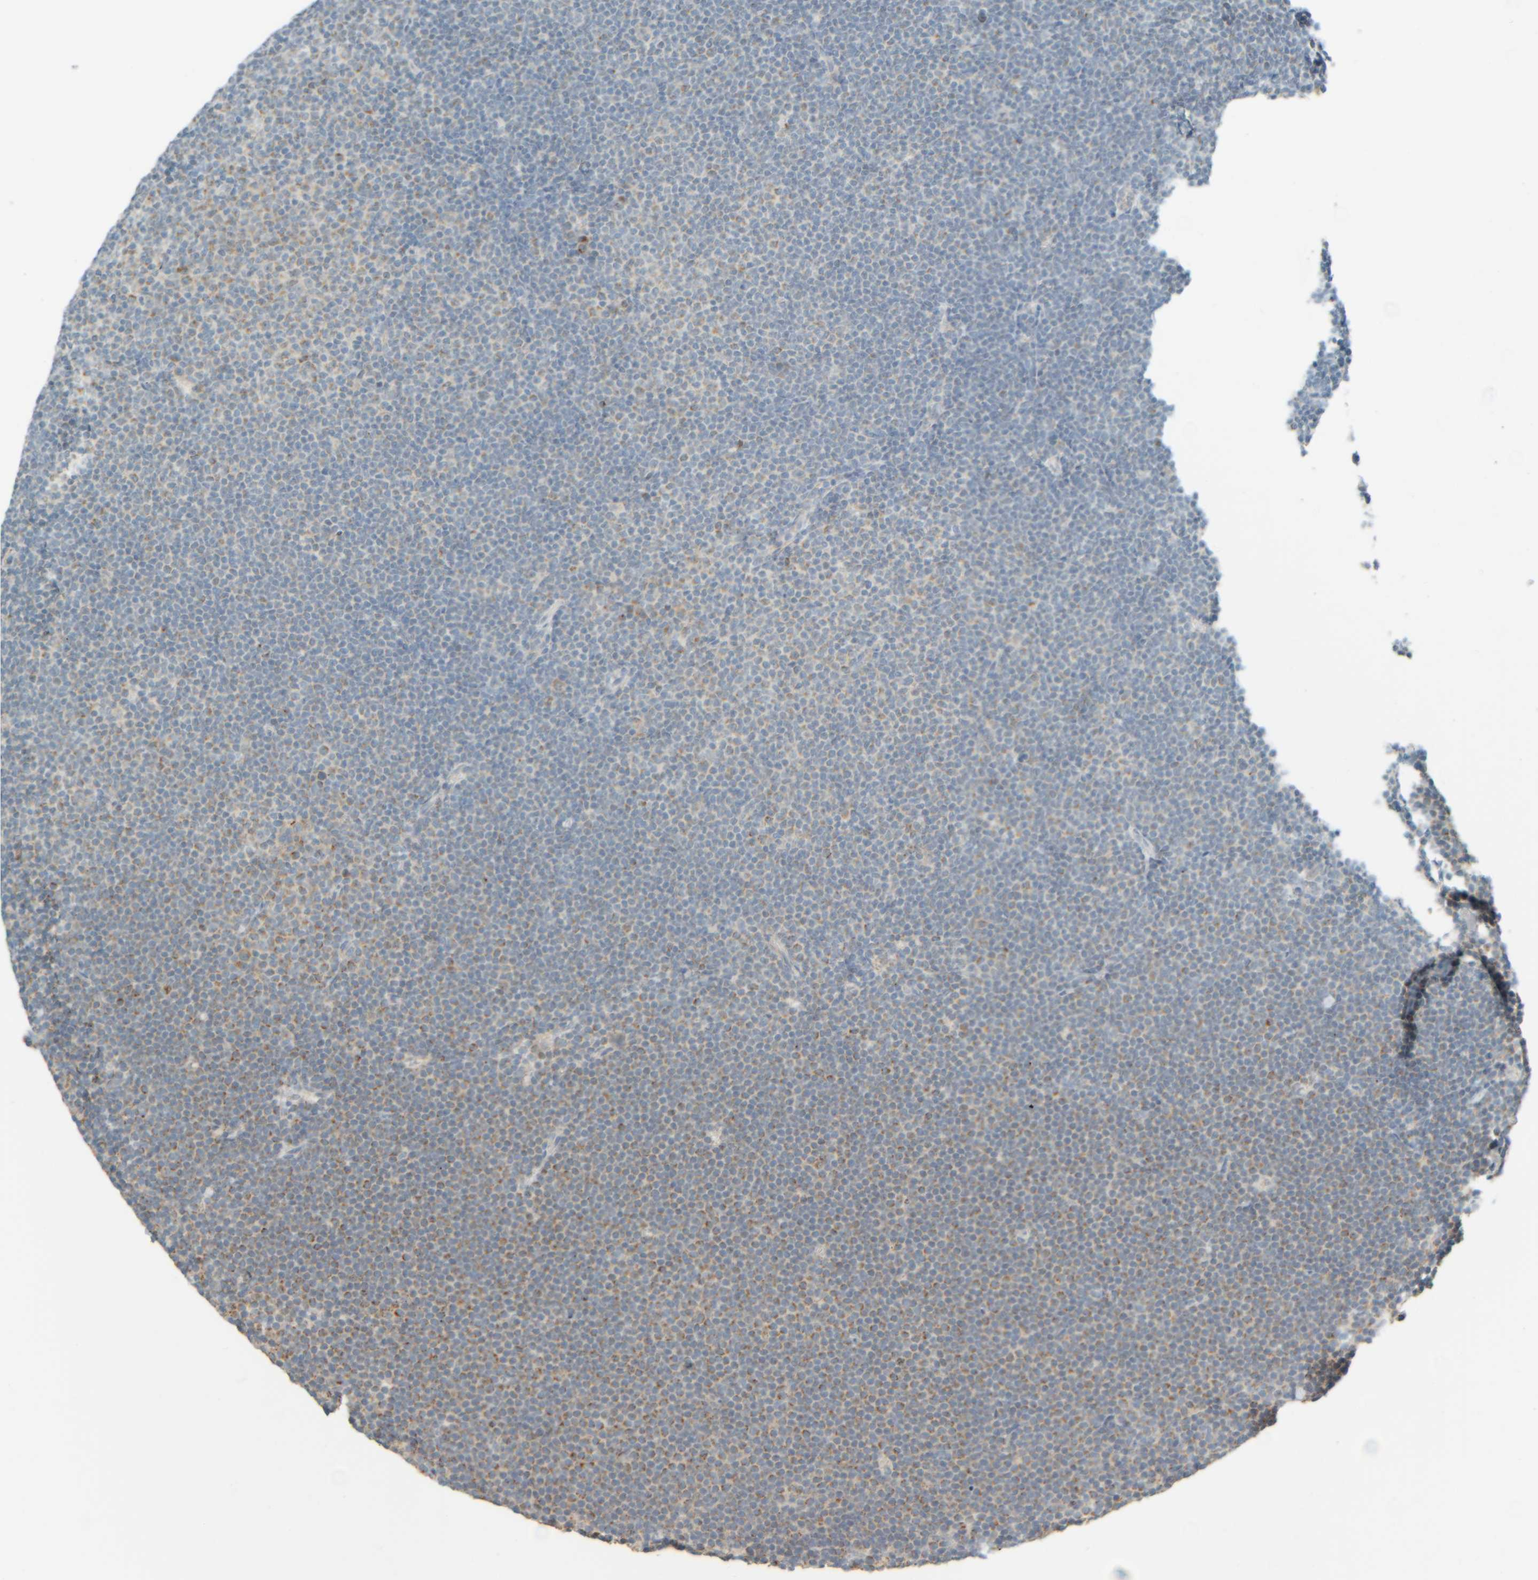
{"staining": {"intensity": "weak", "quantity": "25%-75%", "location": "cytoplasmic/membranous"}, "tissue": "lymphoma", "cell_type": "Tumor cells", "image_type": "cancer", "snomed": [{"axis": "morphology", "description": "Malignant lymphoma, non-Hodgkin's type, Low grade"}, {"axis": "topography", "description": "Lymph node"}], "caption": "Immunohistochemical staining of human lymphoma shows low levels of weak cytoplasmic/membranous protein staining in approximately 25%-75% of tumor cells.", "gene": "PTGES3L-AARSD1", "patient": {"sex": "female", "age": 53}}